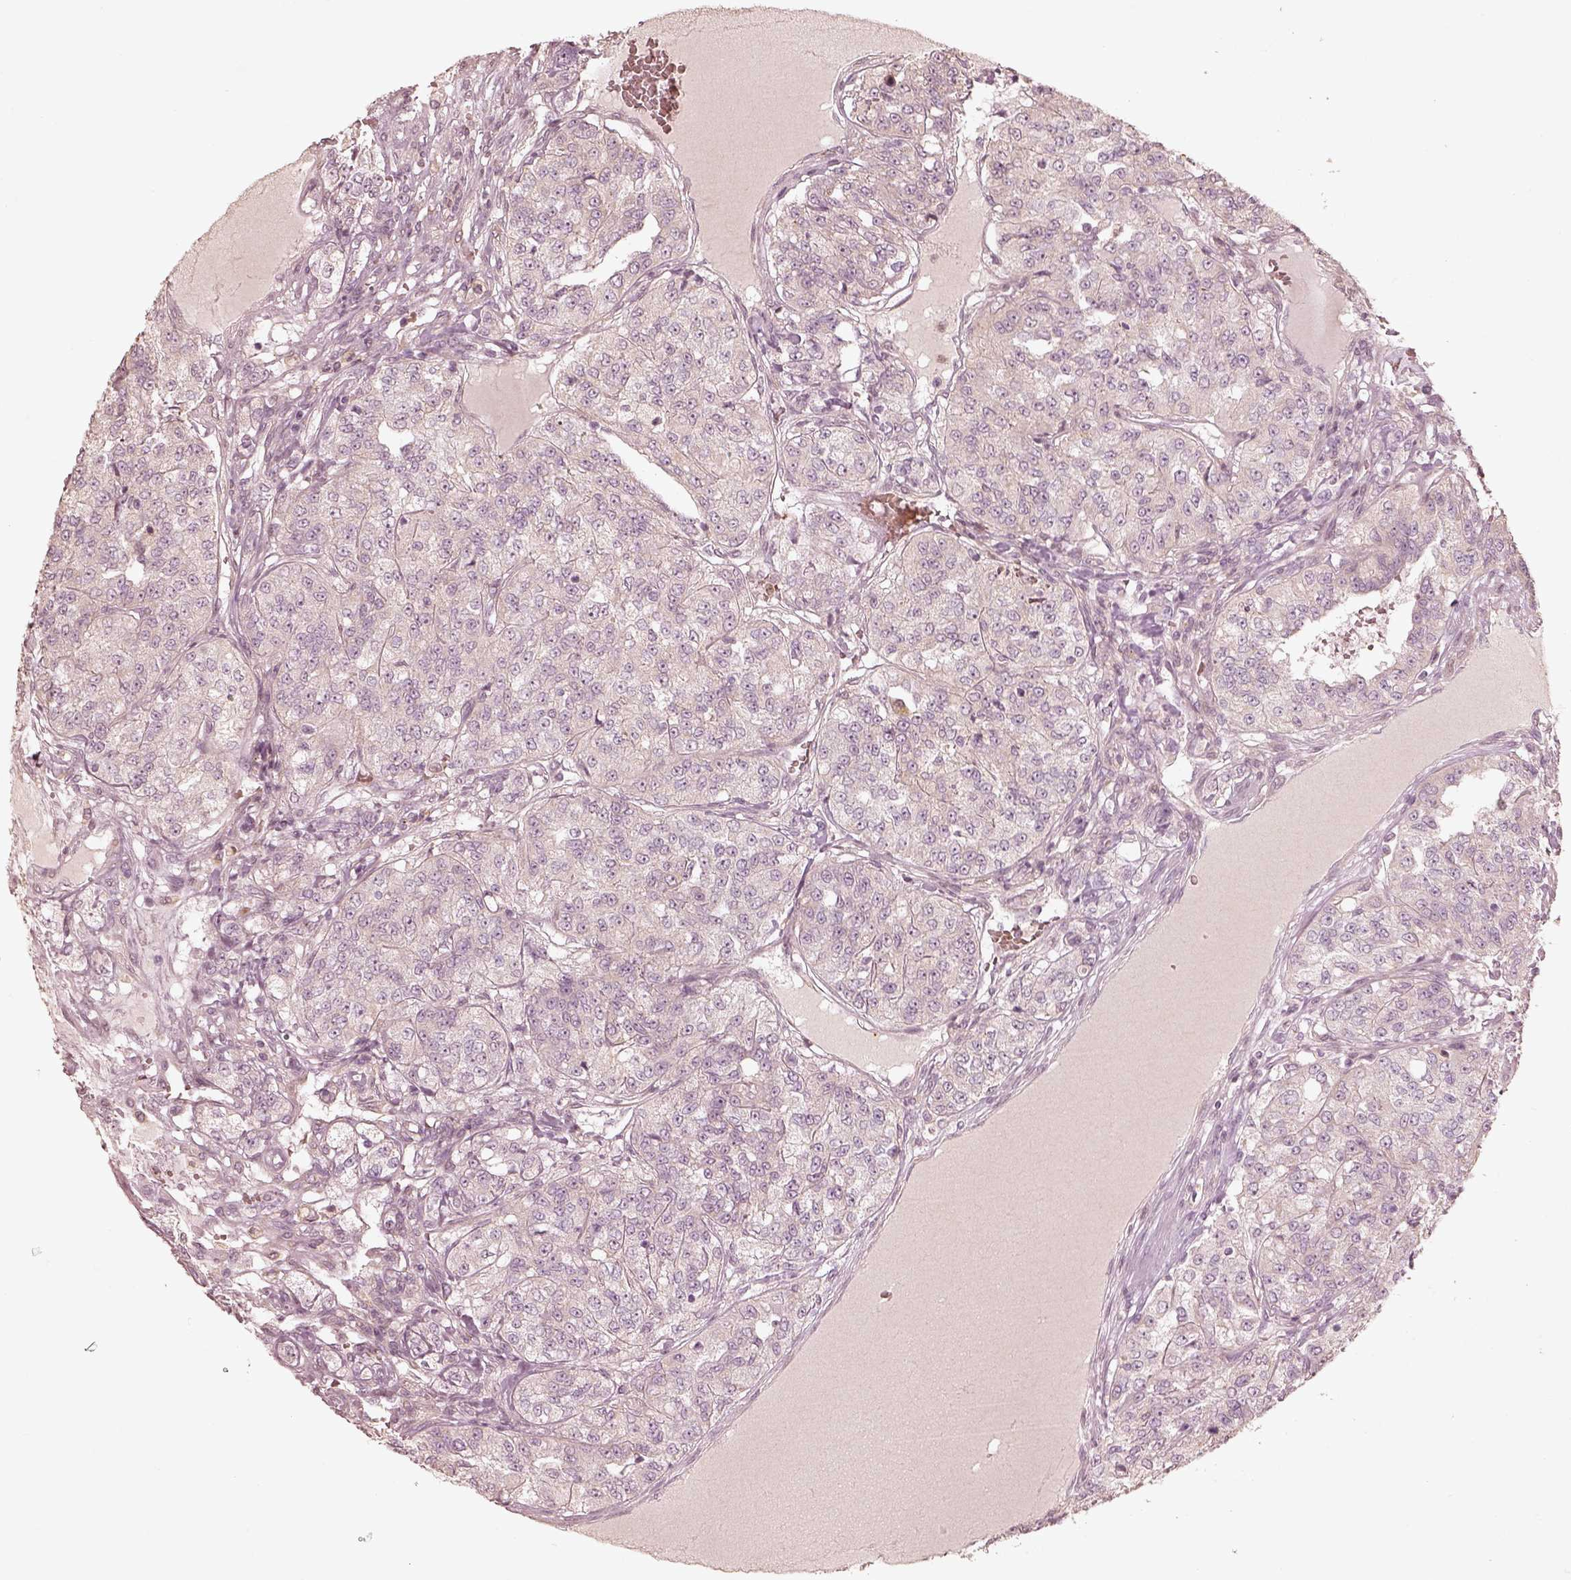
{"staining": {"intensity": "negative", "quantity": "none", "location": "none"}, "tissue": "renal cancer", "cell_type": "Tumor cells", "image_type": "cancer", "snomed": [{"axis": "morphology", "description": "Adenocarcinoma, NOS"}, {"axis": "topography", "description": "Kidney"}], "caption": "Renal cancer (adenocarcinoma) stained for a protein using immunohistochemistry reveals no expression tumor cells.", "gene": "WLS", "patient": {"sex": "female", "age": 63}}